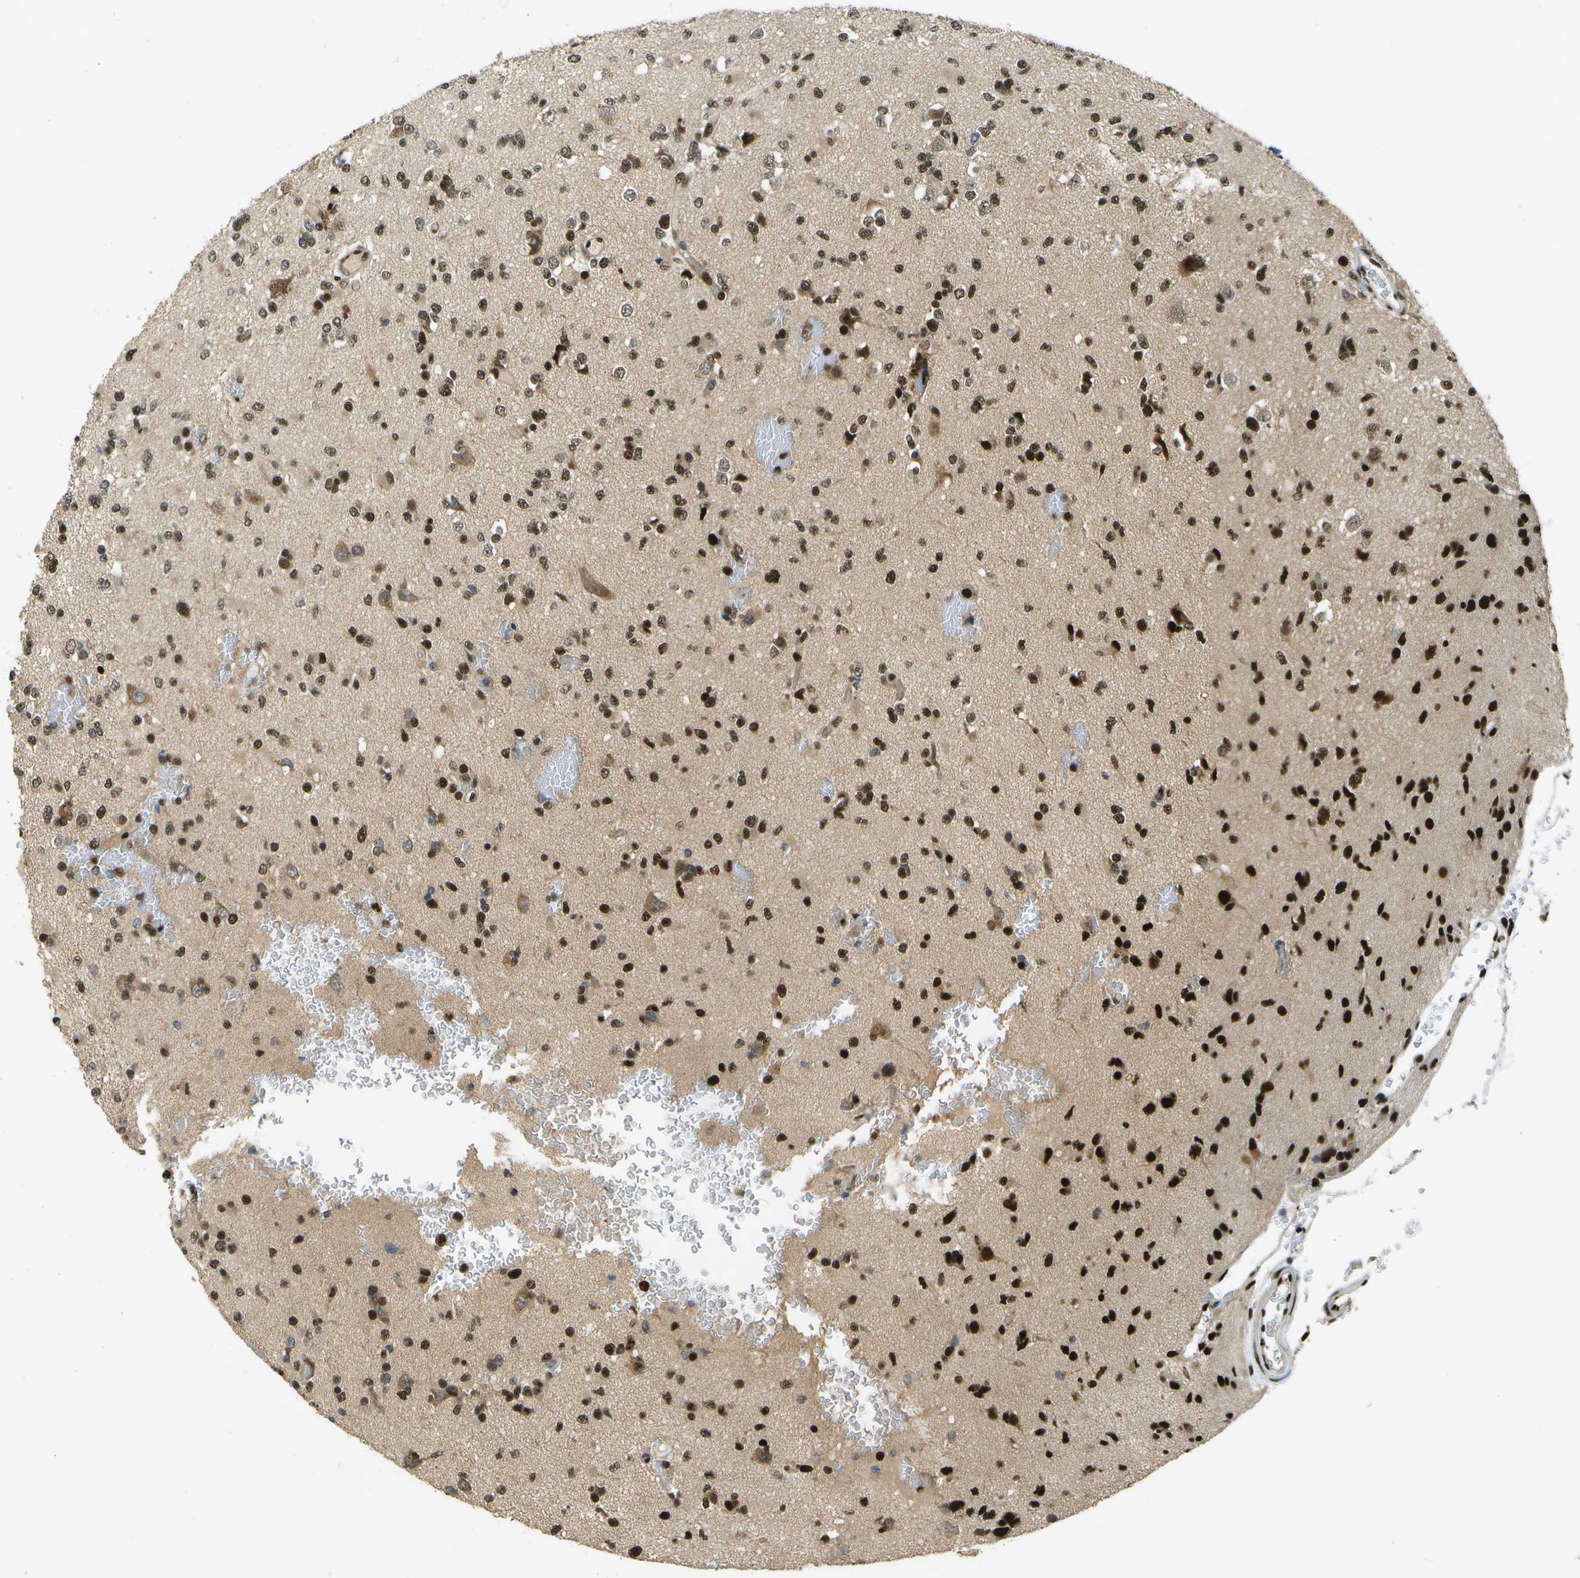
{"staining": {"intensity": "strong", "quantity": ">75%", "location": "nuclear"}, "tissue": "glioma", "cell_type": "Tumor cells", "image_type": "cancer", "snomed": [{"axis": "morphology", "description": "Glioma, malignant, Low grade"}, {"axis": "topography", "description": "Brain"}], "caption": "A high-resolution image shows immunohistochemistry (IHC) staining of malignant glioma (low-grade), which displays strong nuclear positivity in approximately >75% of tumor cells.", "gene": "GANC", "patient": {"sex": "female", "age": 22}}